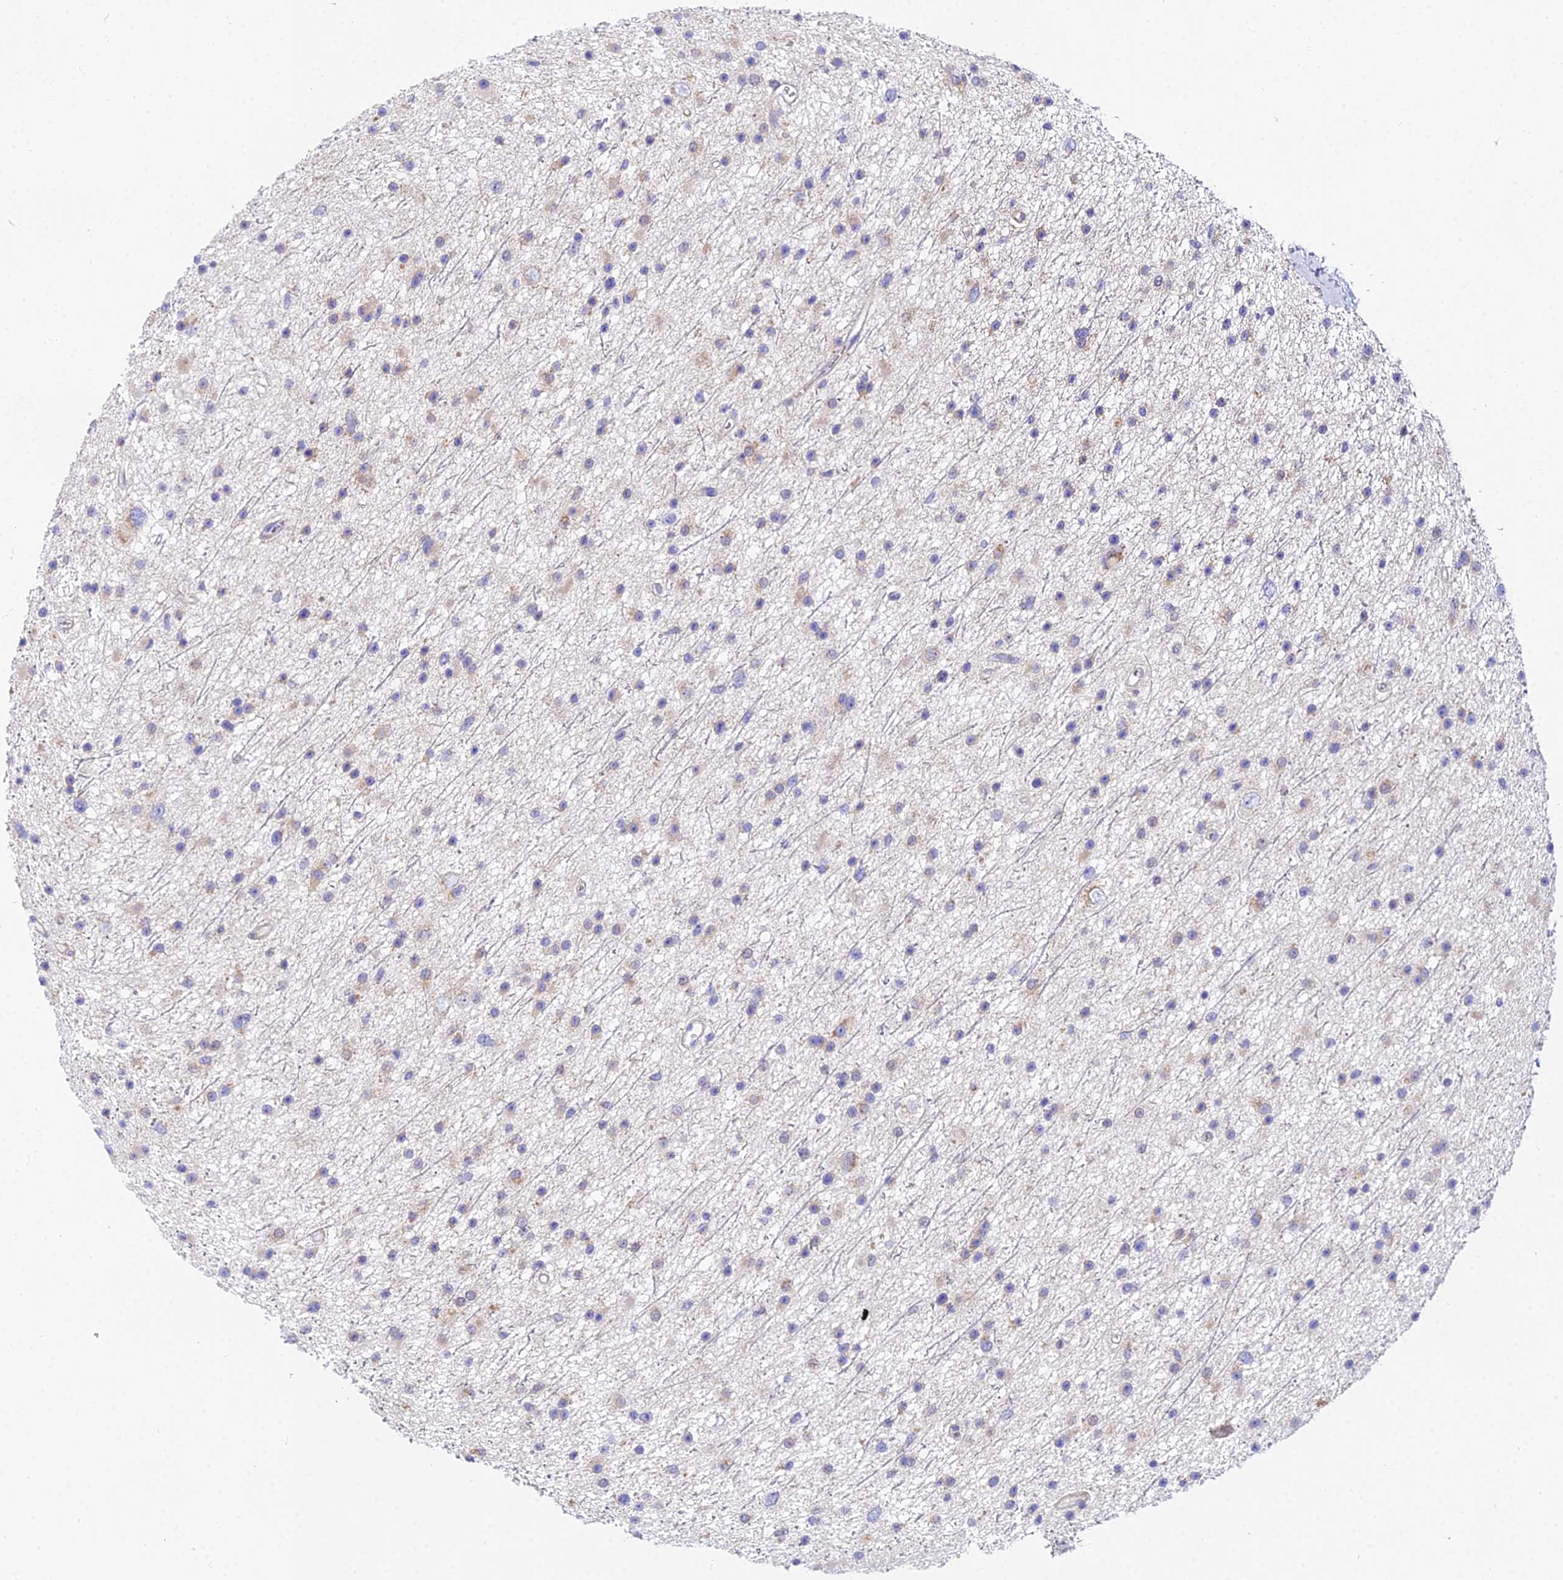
{"staining": {"intensity": "weak", "quantity": "<25%", "location": "cytoplasmic/membranous"}, "tissue": "glioma", "cell_type": "Tumor cells", "image_type": "cancer", "snomed": [{"axis": "morphology", "description": "Glioma, malignant, Low grade"}, {"axis": "topography", "description": "Cerebral cortex"}], "caption": "Immunohistochemistry (IHC) of human low-grade glioma (malignant) reveals no expression in tumor cells.", "gene": "PPP2R2C", "patient": {"sex": "female", "age": 39}}